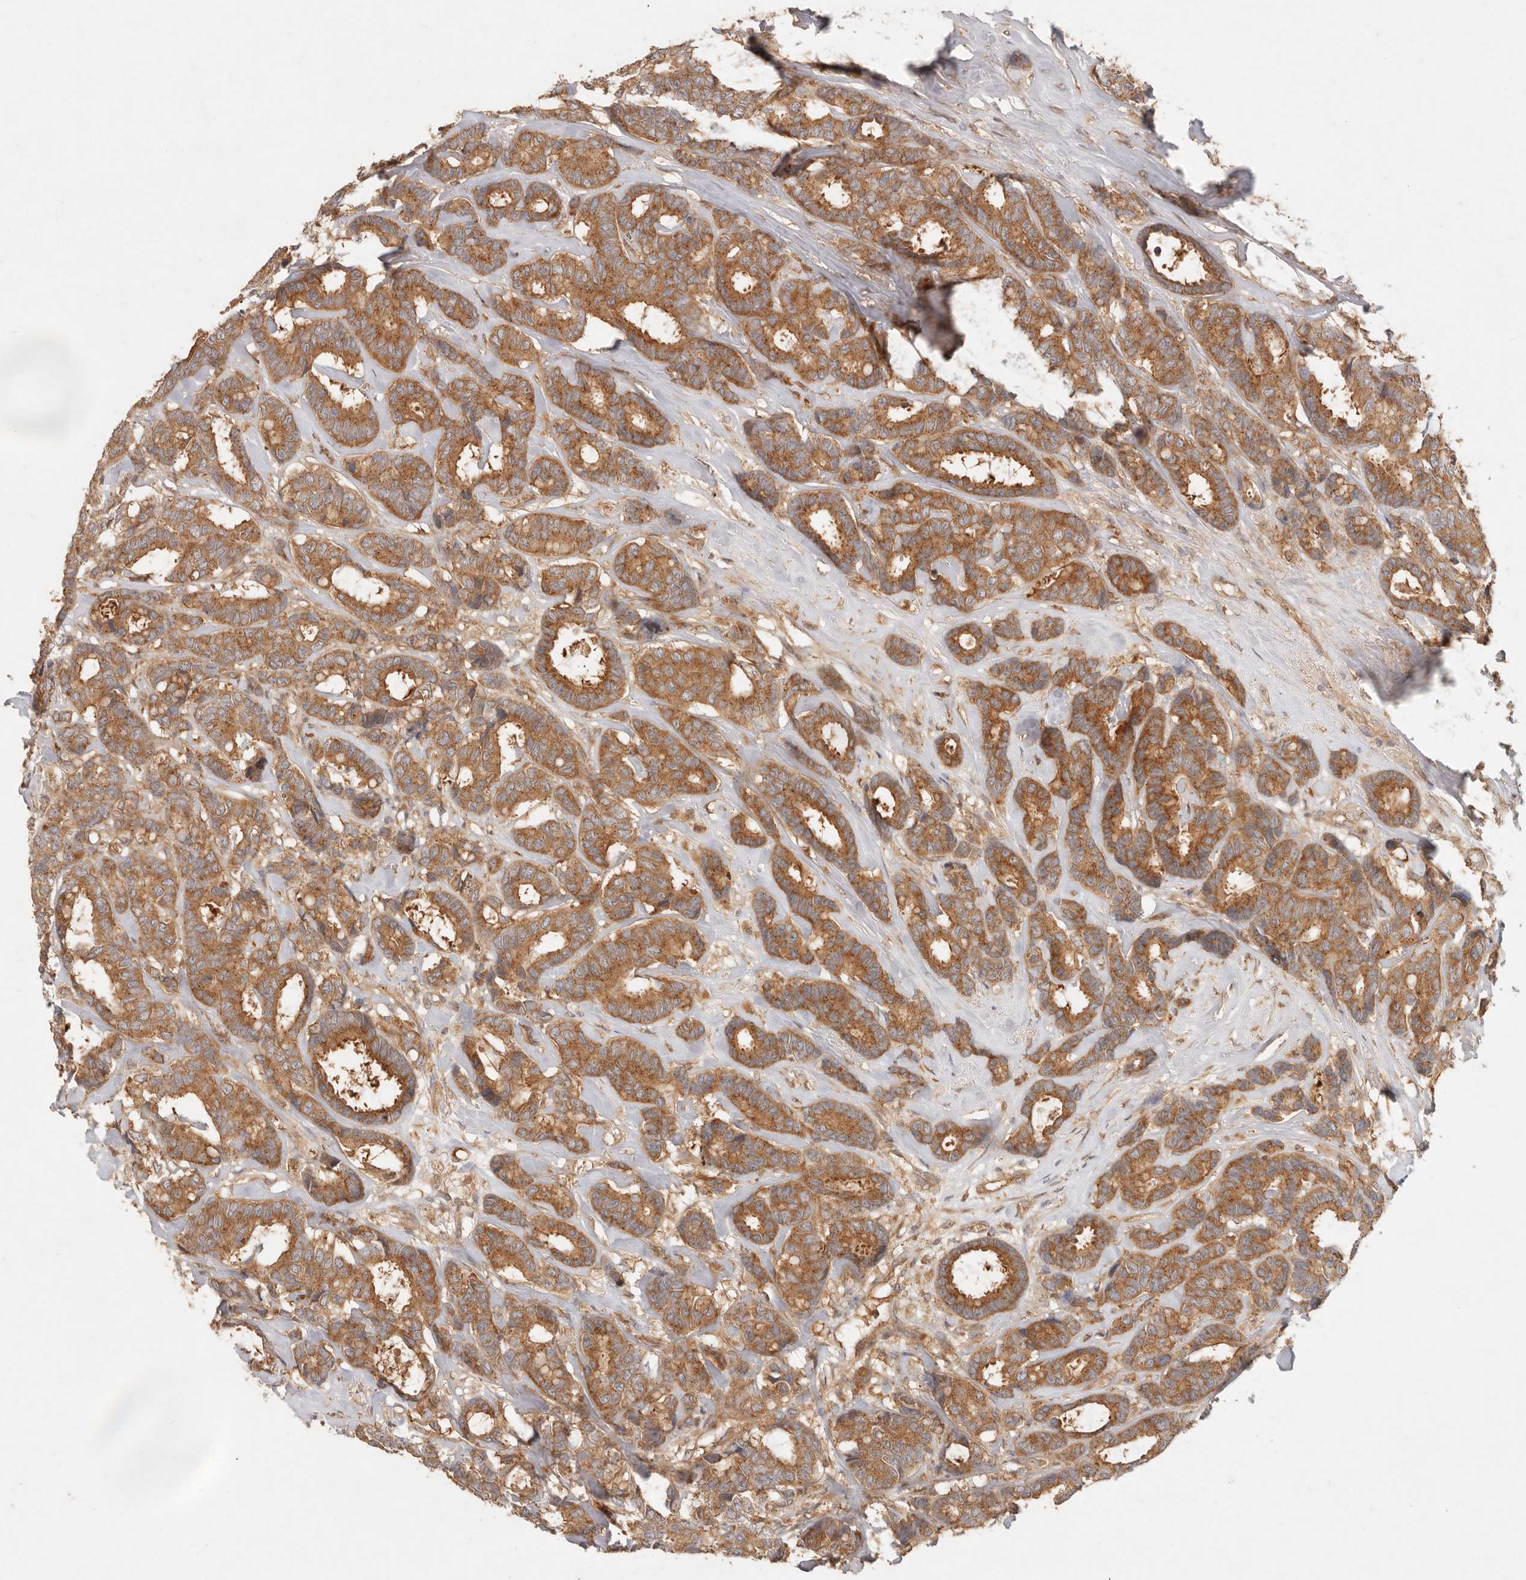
{"staining": {"intensity": "moderate", "quantity": ">75%", "location": "cytoplasmic/membranous"}, "tissue": "breast cancer", "cell_type": "Tumor cells", "image_type": "cancer", "snomed": [{"axis": "morphology", "description": "Duct carcinoma"}, {"axis": "topography", "description": "Breast"}], "caption": "A brown stain highlights moderate cytoplasmic/membranous expression of a protein in infiltrating ductal carcinoma (breast) tumor cells.", "gene": "HECTD3", "patient": {"sex": "female", "age": 87}}